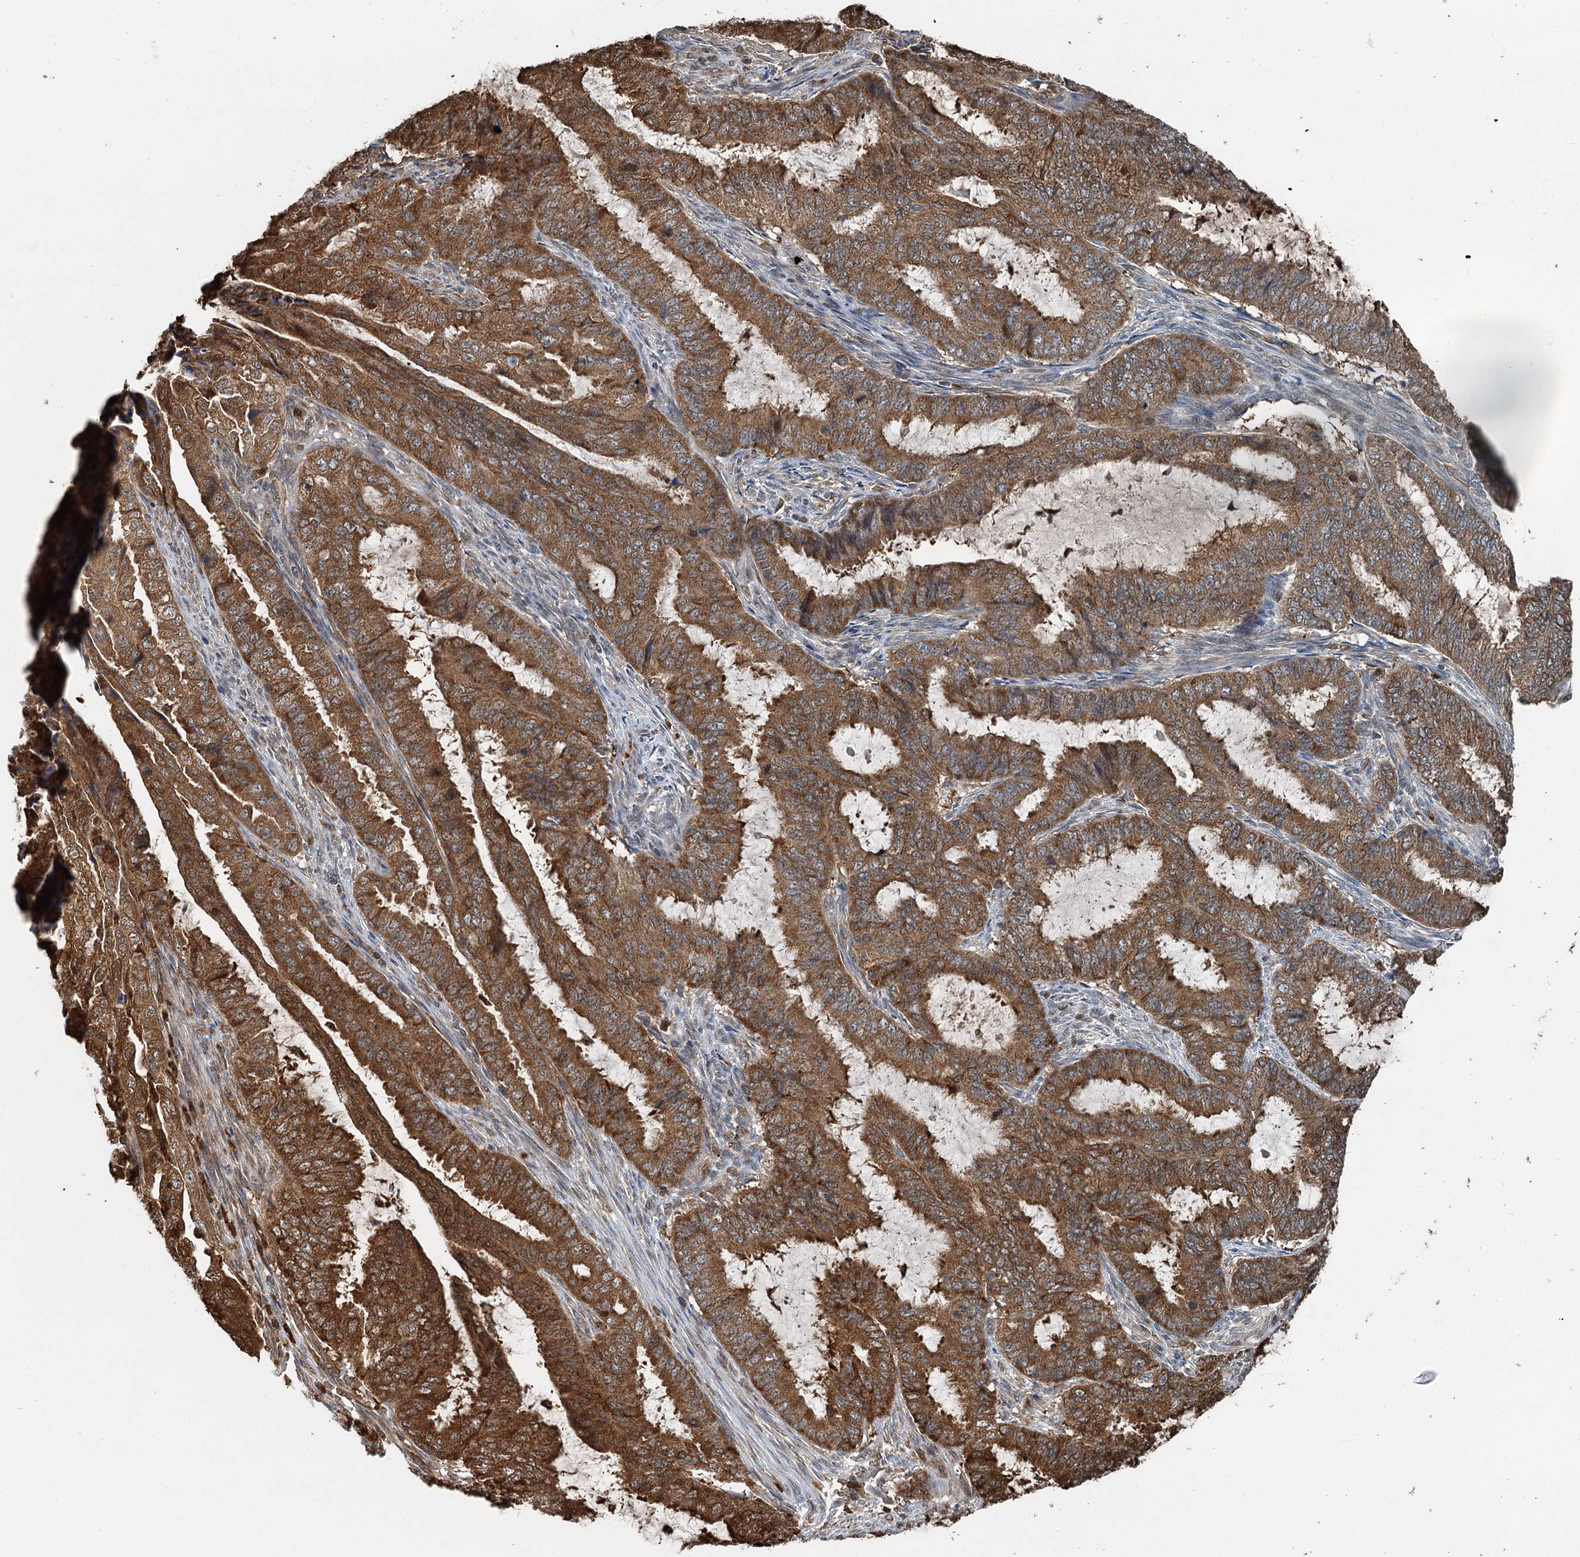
{"staining": {"intensity": "moderate", "quantity": ">75%", "location": "cytoplasmic/membranous"}, "tissue": "endometrial cancer", "cell_type": "Tumor cells", "image_type": "cancer", "snomed": [{"axis": "morphology", "description": "Adenocarcinoma, NOS"}, {"axis": "topography", "description": "Endometrium"}], "caption": "Protein expression analysis of human adenocarcinoma (endometrial) reveals moderate cytoplasmic/membranous expression in about >75% of tumor cells.", "gene": "GPI", "patient": {"sex": "female", "age": 51}}